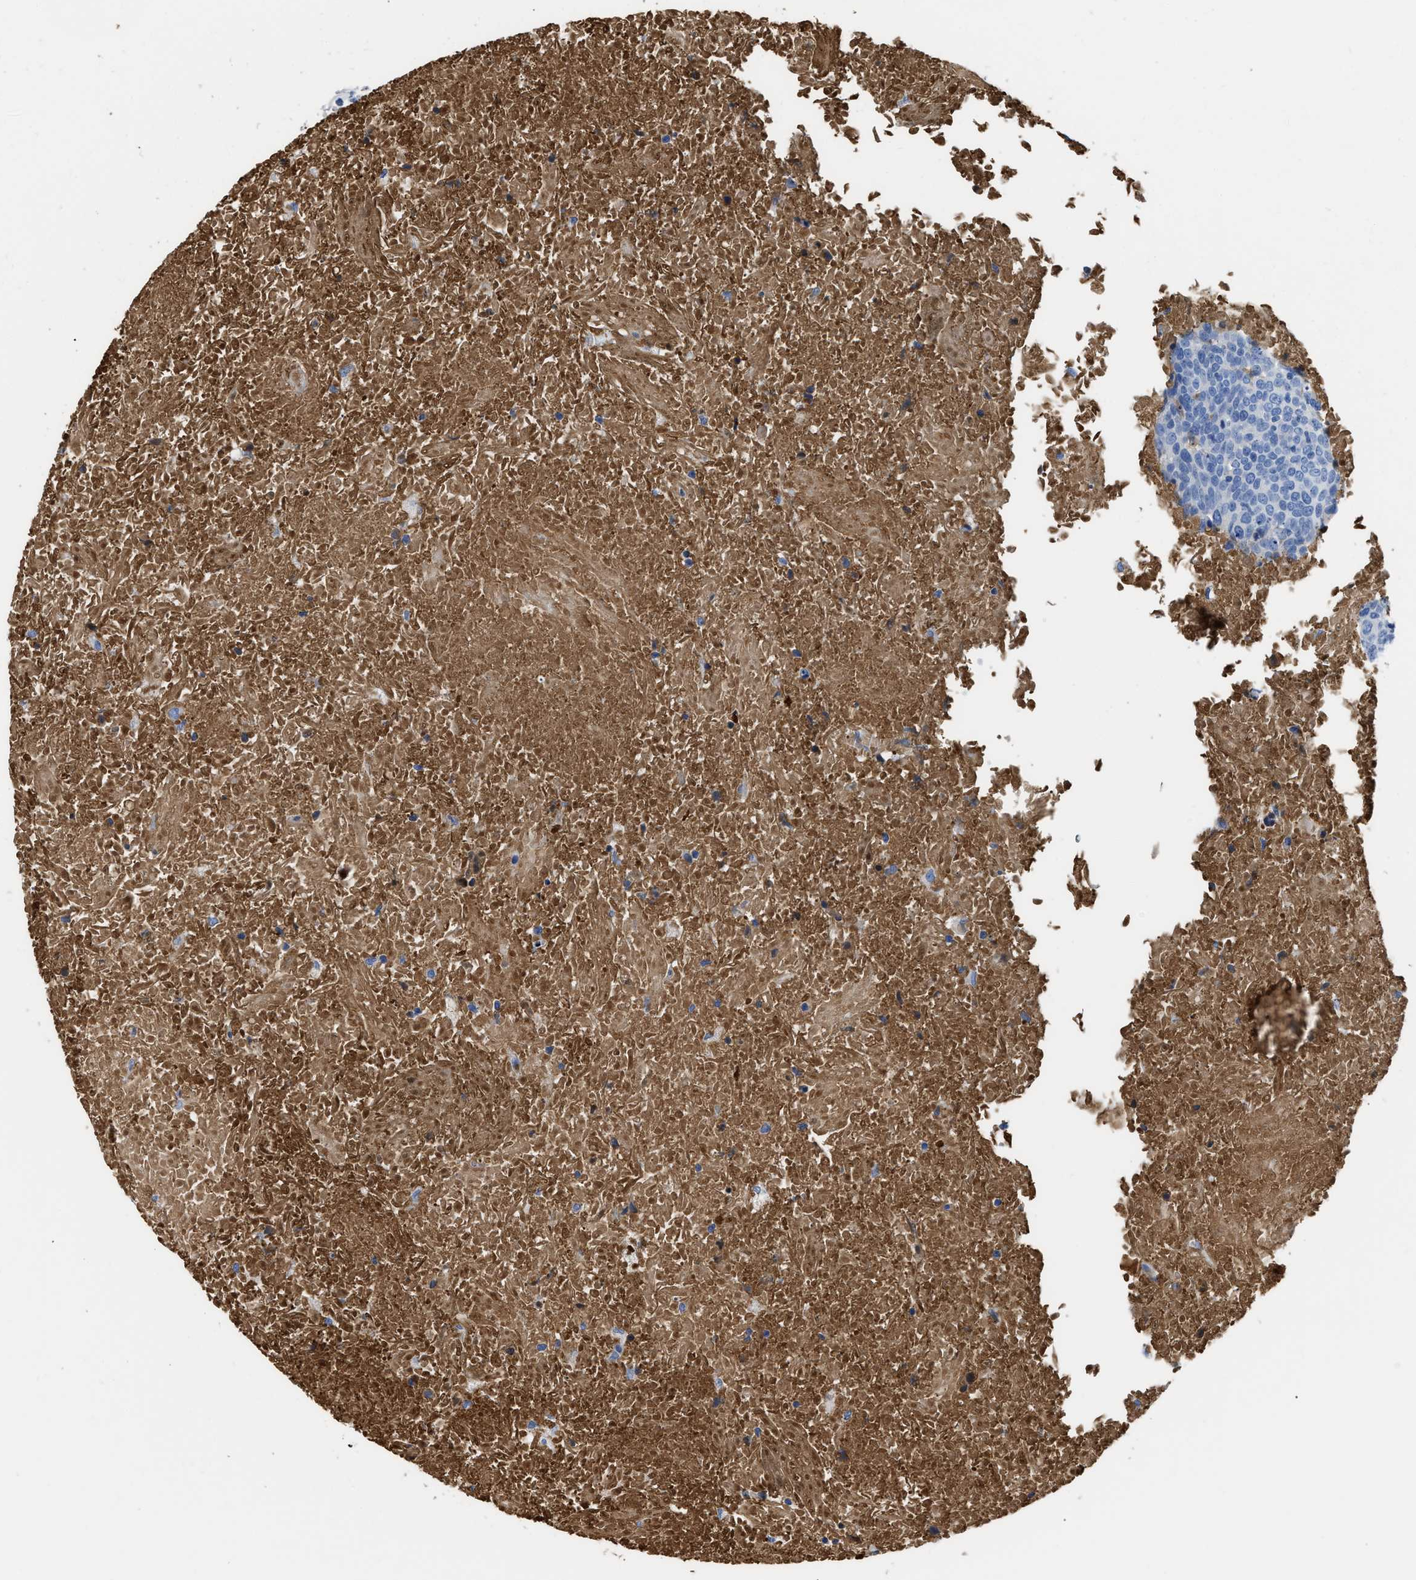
{"staining": {"intensity": "negative", "quantity": "none", "location": "none"}, "tissue": "head and neck cancer", "cell_type": "Tumor cells", "image_type": "cancer", "snomed": [{"axis": "morphology", "description": "Squamous cell carcinoma, NOS"}, {"axis": "morphology", "description": "Squamous cell carcinoma, metastatic, NOS"}, {"axis": "topography", "description": "Lymph node"}, {"axis": "topography", "description": "Head-Neck"}], "caption": "A high-resolution image shows IHC staining of squamous cell carcinoma (head and neck), which demonstrates no significant positivity in tumor cells.", "gene": "GC", "patient": {"sex": "male", "age": 62}}